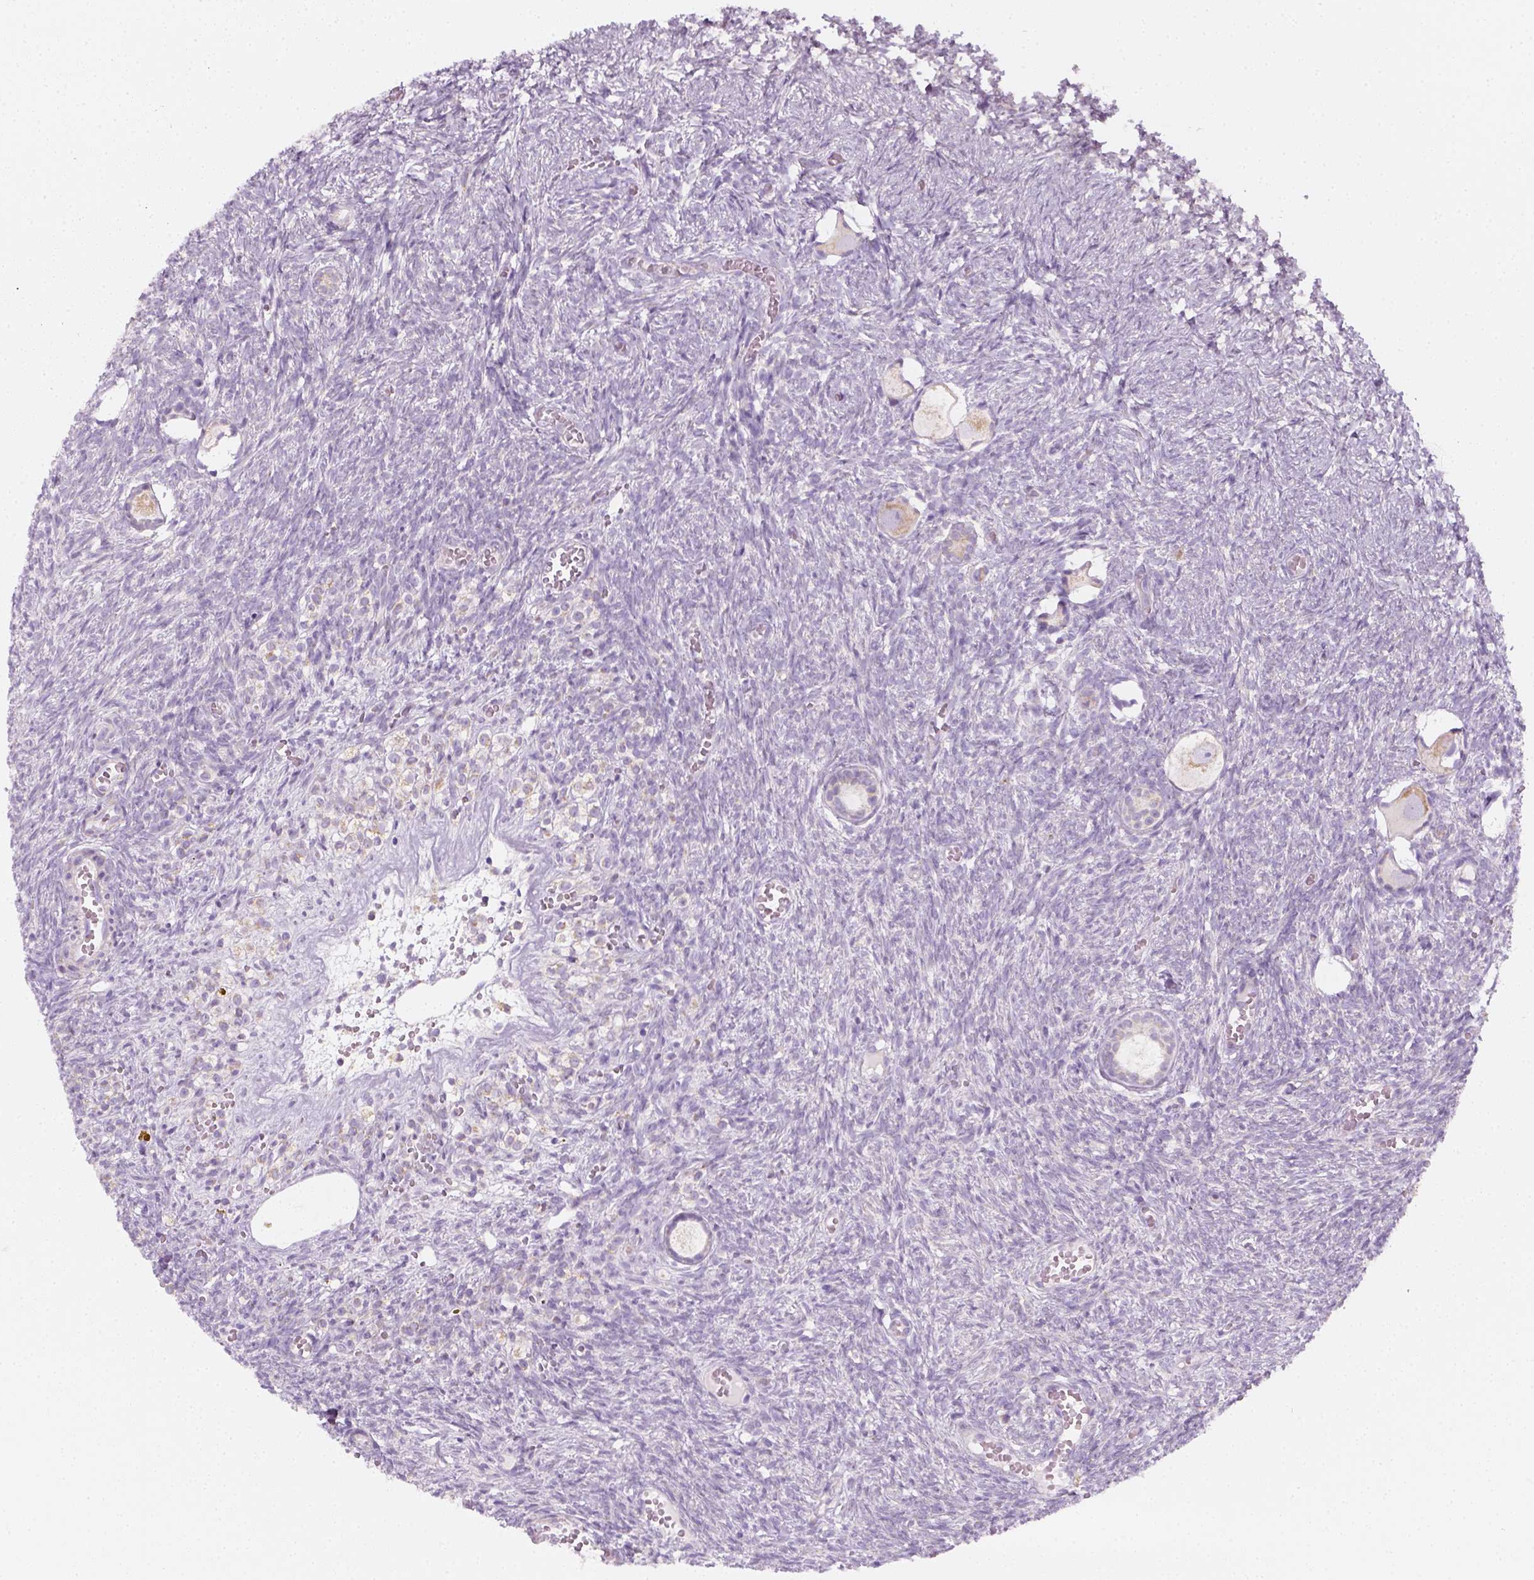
{"staining": {"intensity": "negative", "quantity": "none", "location": "none"}, "tissue": "ovary", "cell_type": "Follicle cells", "image_type": "normal", "snomed": [{"axis": "morphology", "description": "Normal tissue, NOS"}, {"axis": "topography", "description": "Ovary"}], "caption": "A photomicrograph of ovary stained for a protein demonstrates no brown staining in follicle cells.", "gene": "AWAT2", "patient": {"sex": "female", "age": 43}}